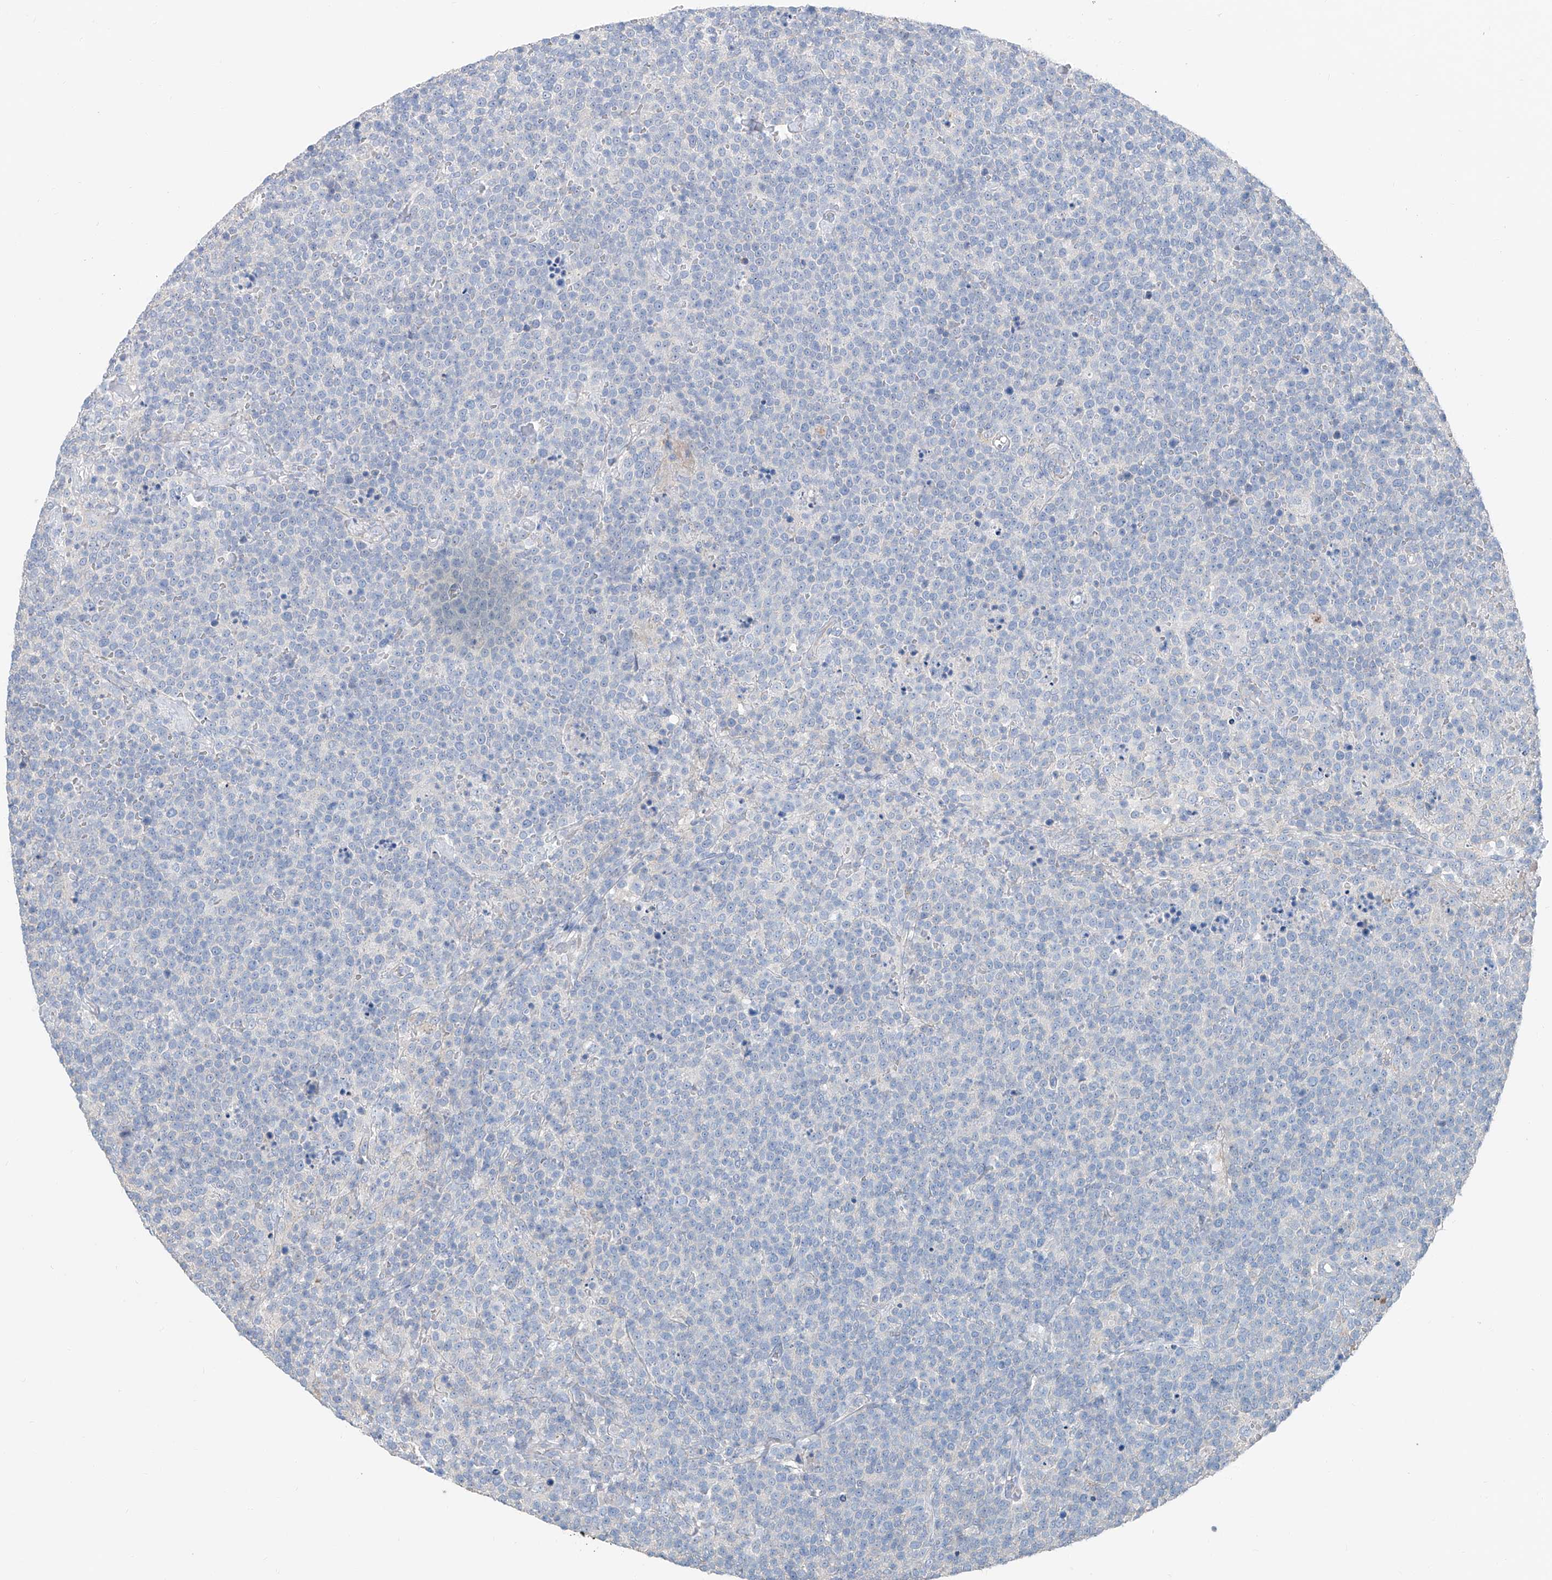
{"staining": {"intensity": "negative", "quantity": "none", "location": "none"}, "tissue": "lymphoma", "cell_type": "Tumor cells", "image_type": "cancer", "snomed": [{"axis": "morphology", "description": "Malignant lymphoma, non-Hodgkin's type, High grade"}, {"axis": "topography", "description": "Lymph node"}], "caption": "The histopathology image displays no significant expression in tumor cells of high-grade malignant lymphoma, non-Hodgkin's type.", "gene": "ANKRD34A", "patient": {"sex": "male", "age": 61}}